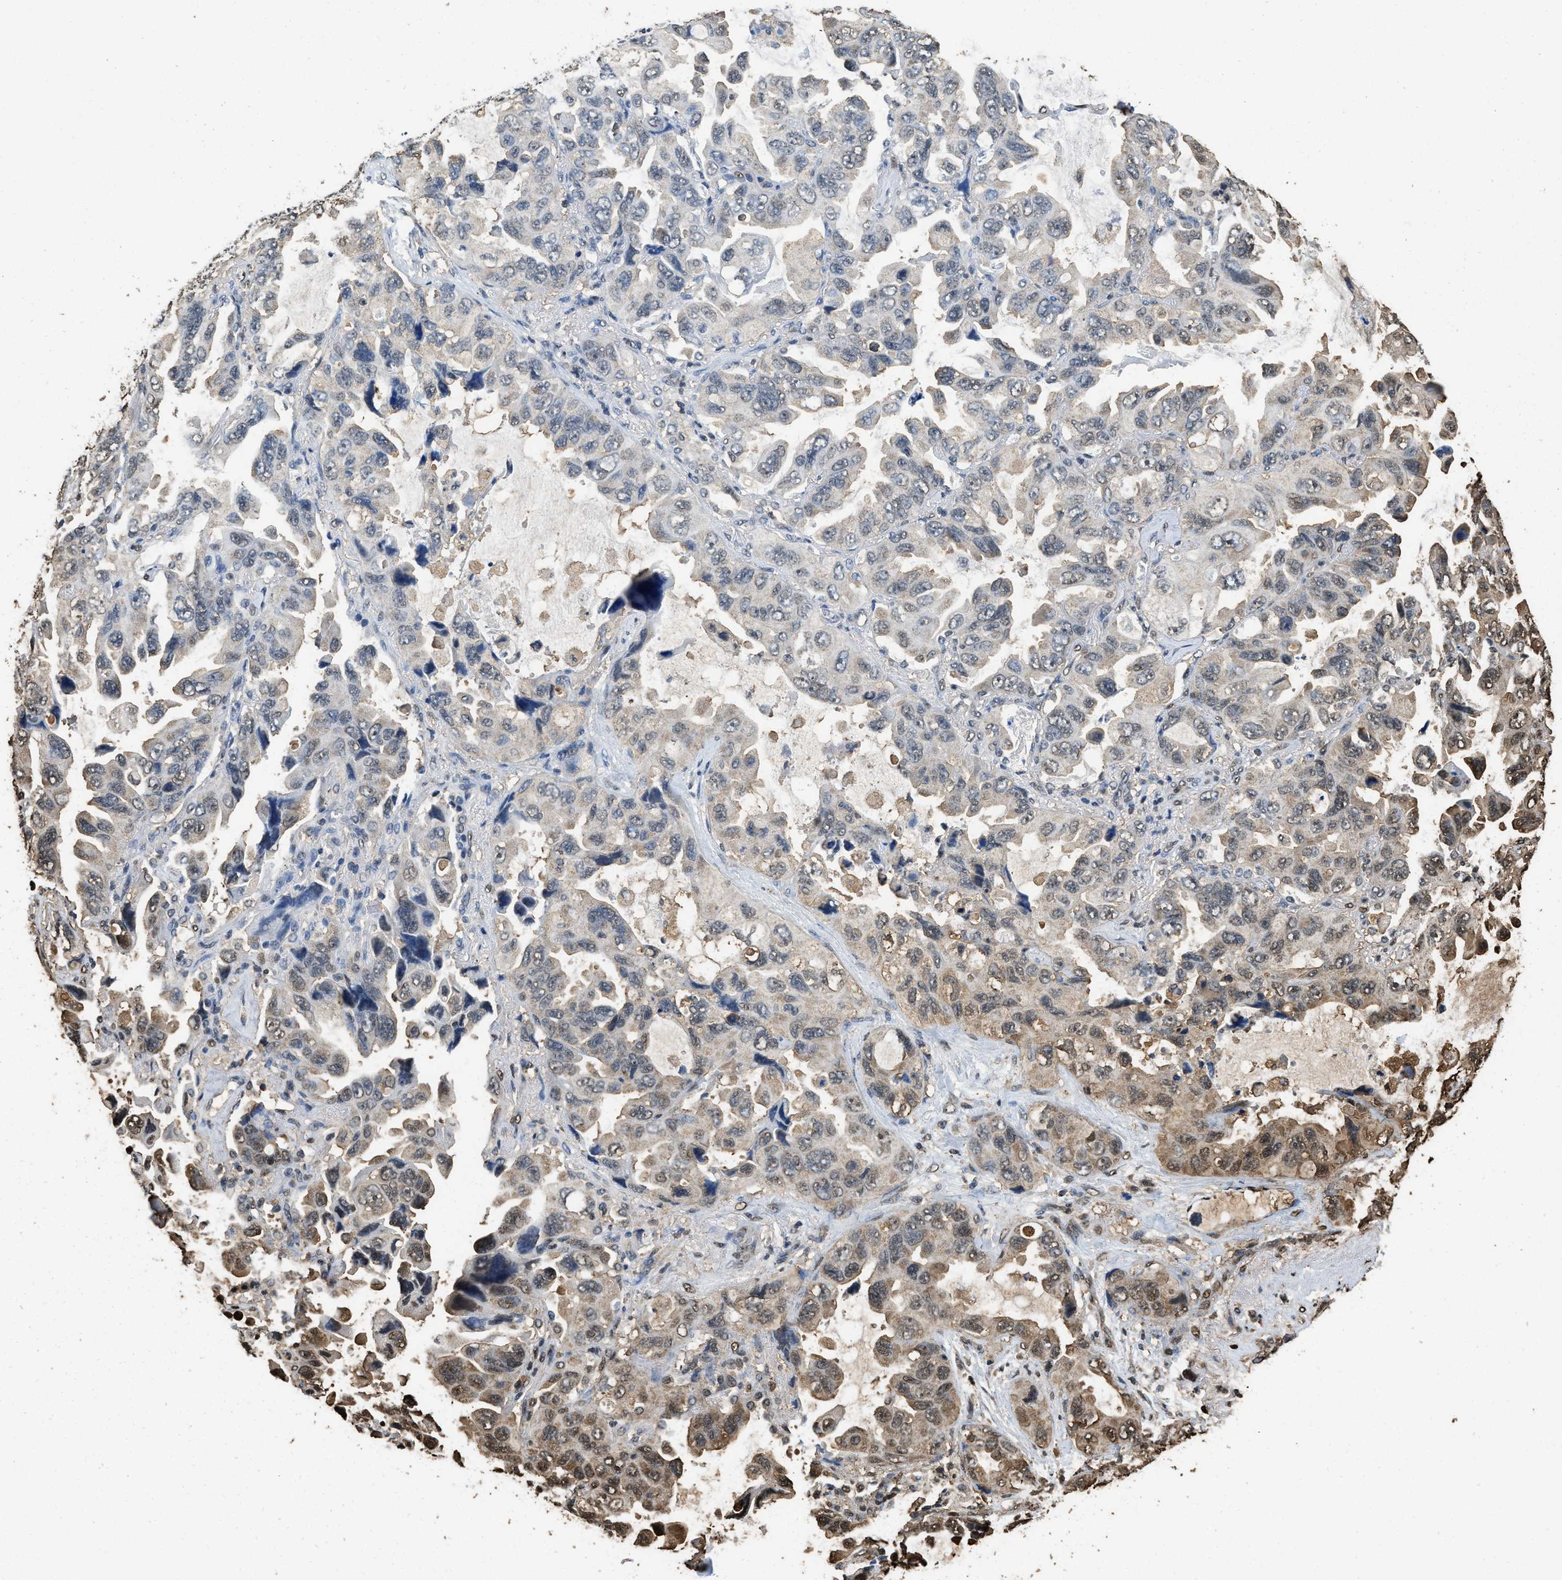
{"staining": {"intensity": "moderate", "quantity": "<25%", "location": "cytoplasmic/membranous"}, "tissue": "lung cancer", "cell_type": "Tumor cells", "image_type": "cancer", "snomed": [{"axis": "morphology", "description": "Squamous cell carcinoma, NOS"}, {"axis": "topography", "description": "Lung"}], "caption": "Tumor cells exhibit moderate cytoplasmic/membranous positivity in about <25% of cells in squamous cell carcinoma (lung).", "gene": "GAPDH", "patient": {"sex": "female", "age": 73}}